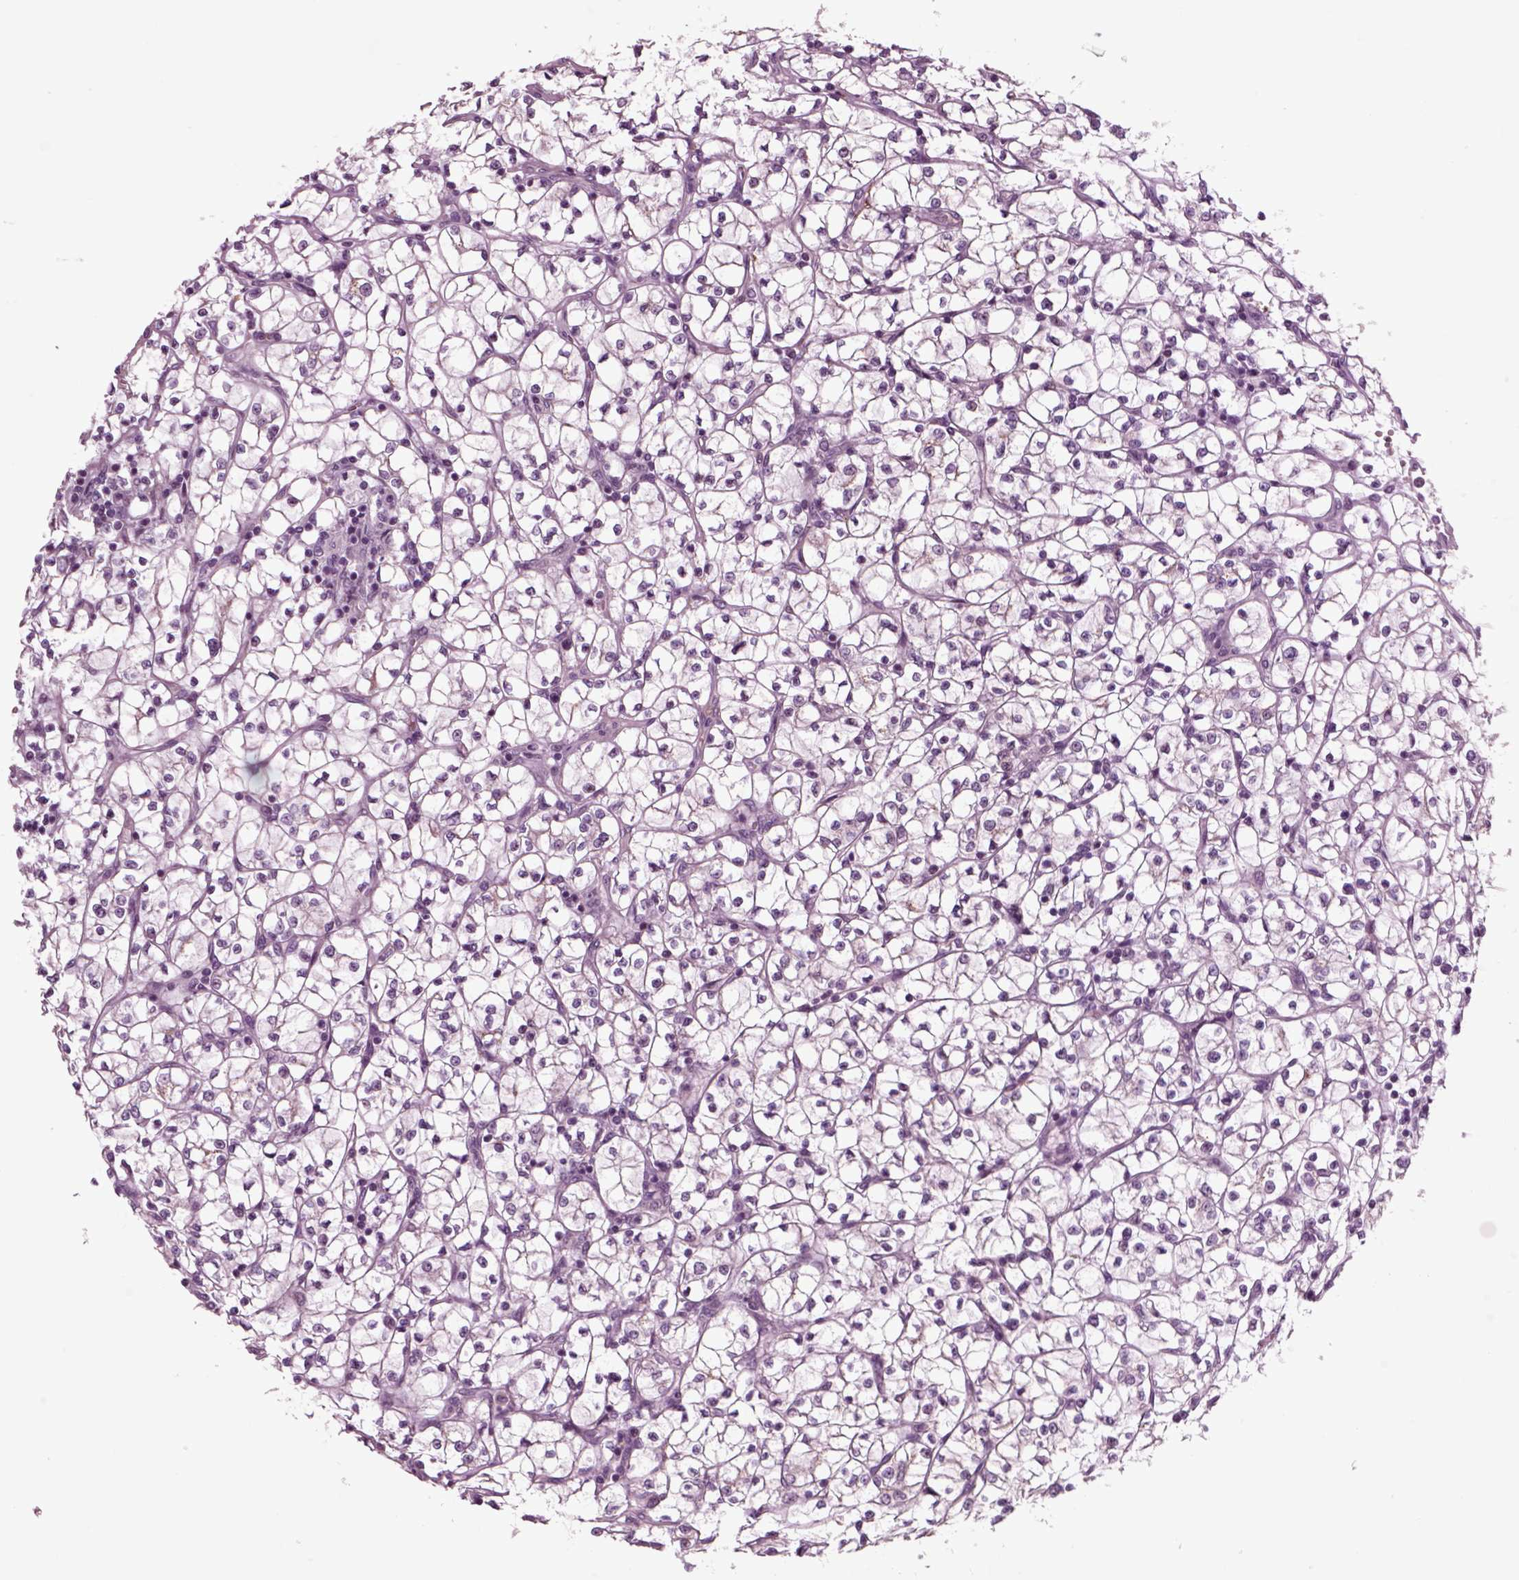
{"staining": {"intensity": "negative", "quantity": "none", "location": "none"}, "tissue": "renal cancer", "cell_type": "Tumor cells", "image_type": "cancer", "snomed": [{"axis": "morphology", "description": "Adenocarcinoma, NOS"}, {"axis": "topography", "description": "Kidney"}], "caption": "Immunohistochemistry histopathology image of neoplastic tissue: human renal cancer (adenocarcinoma) stained with DAB (3,3'-diaminobenzidine) displays no significant protein staining in tumor cells.", "gene": "CHGB", "patient": {"sex": "female", "age": 64}}